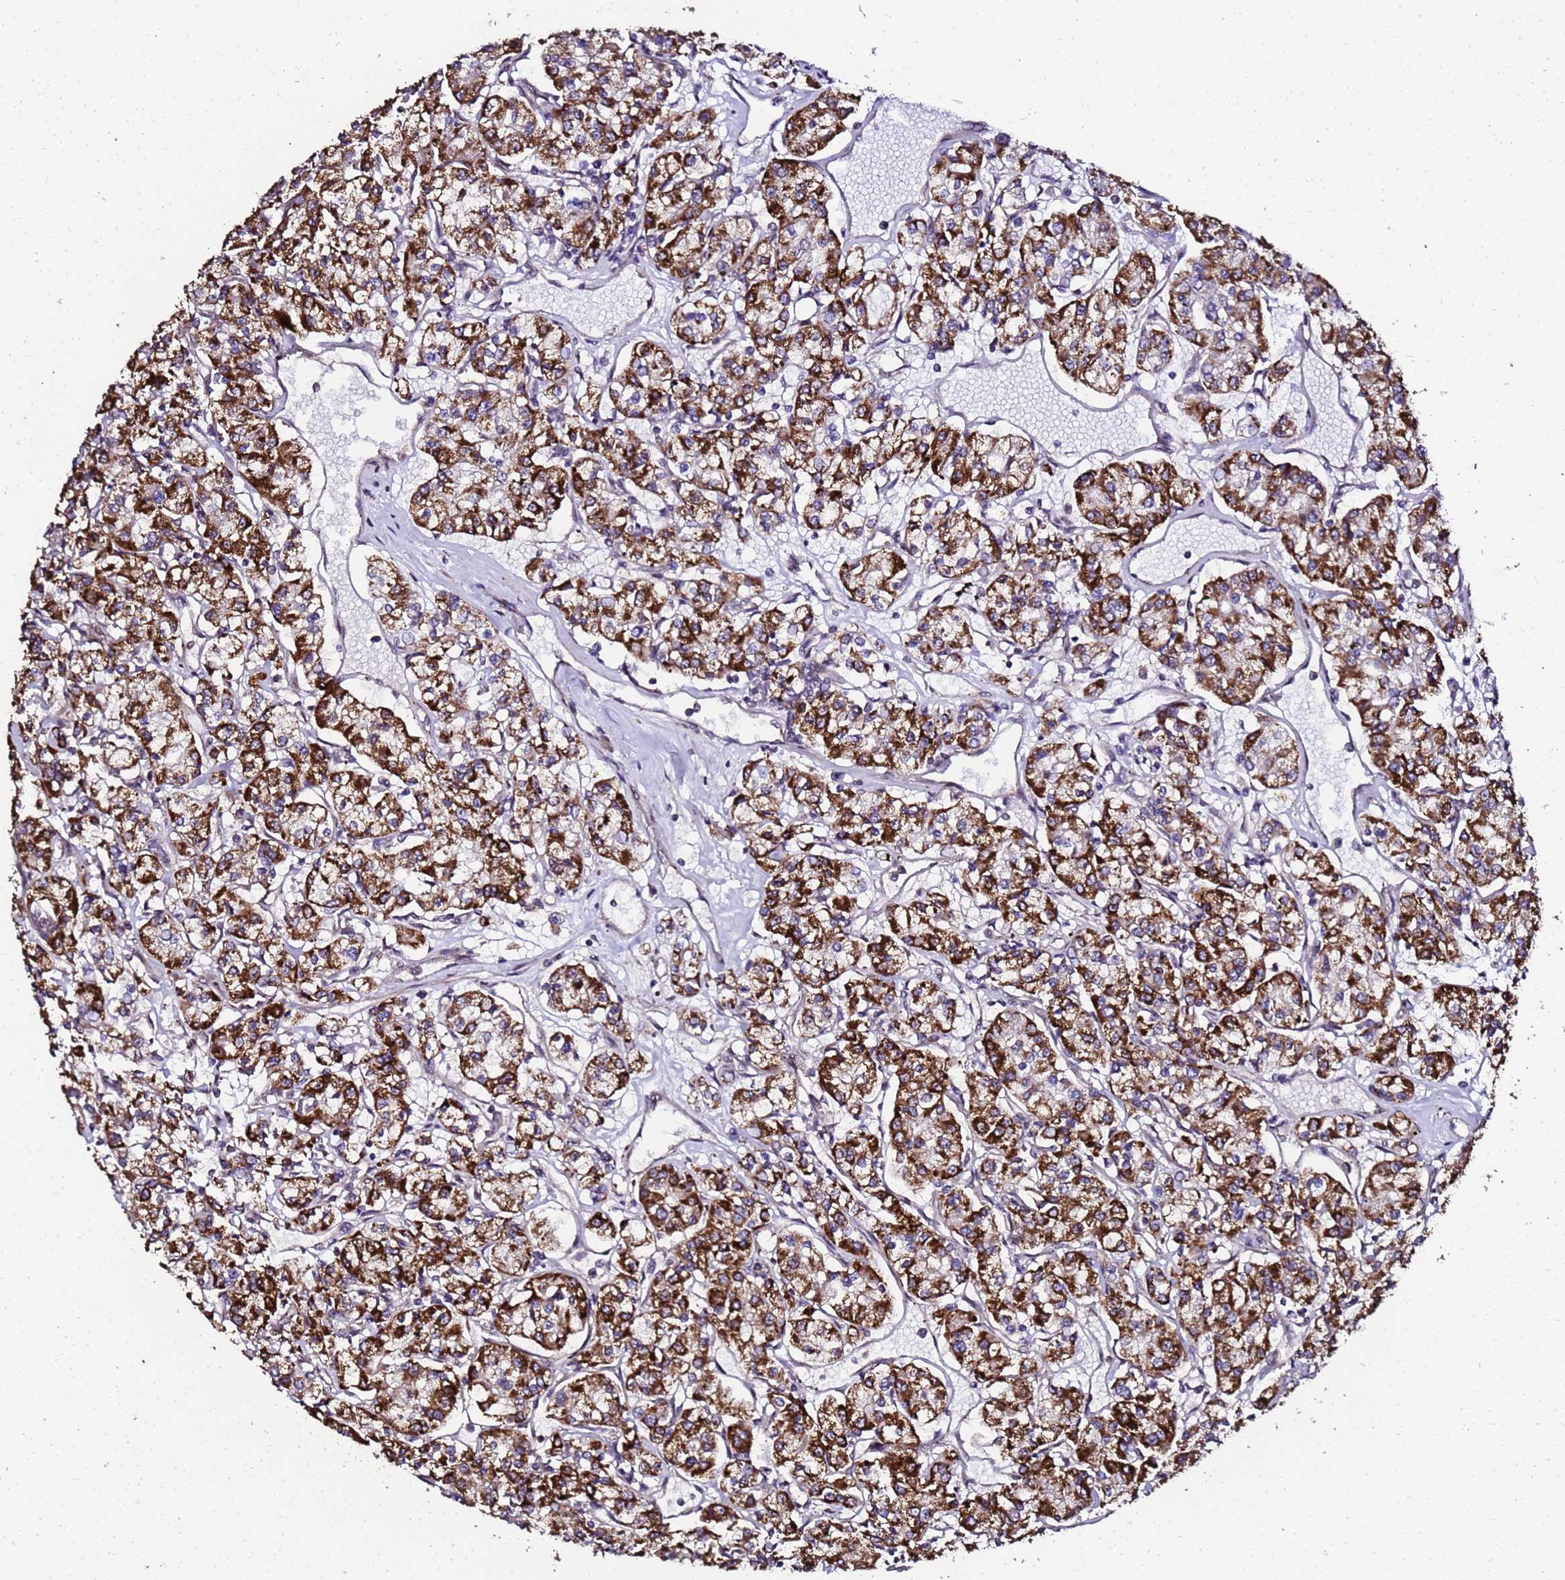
{"staining": {"intensity": "strong", "quantity": ">75%", "location": "cytoplasmic/membranous"}, "tissue": "renal cancer", "cell_type": "Tumor cells", "image_type": "cancer", "snomed": [{"axis": "morphology", "description": "Adenocarcinoma, NOS"}, {"axis": "topography", "description": "Kidney"}], "caption": "Approximately >75% of tumor cells in adenocarcinoma (renal) demonstrate strong cytoplasmic/membranous protein staining as visualized by brown immunohistochemical staining.", "gene": "PRODH", "patient": {"sex": "female", "age": 59}}